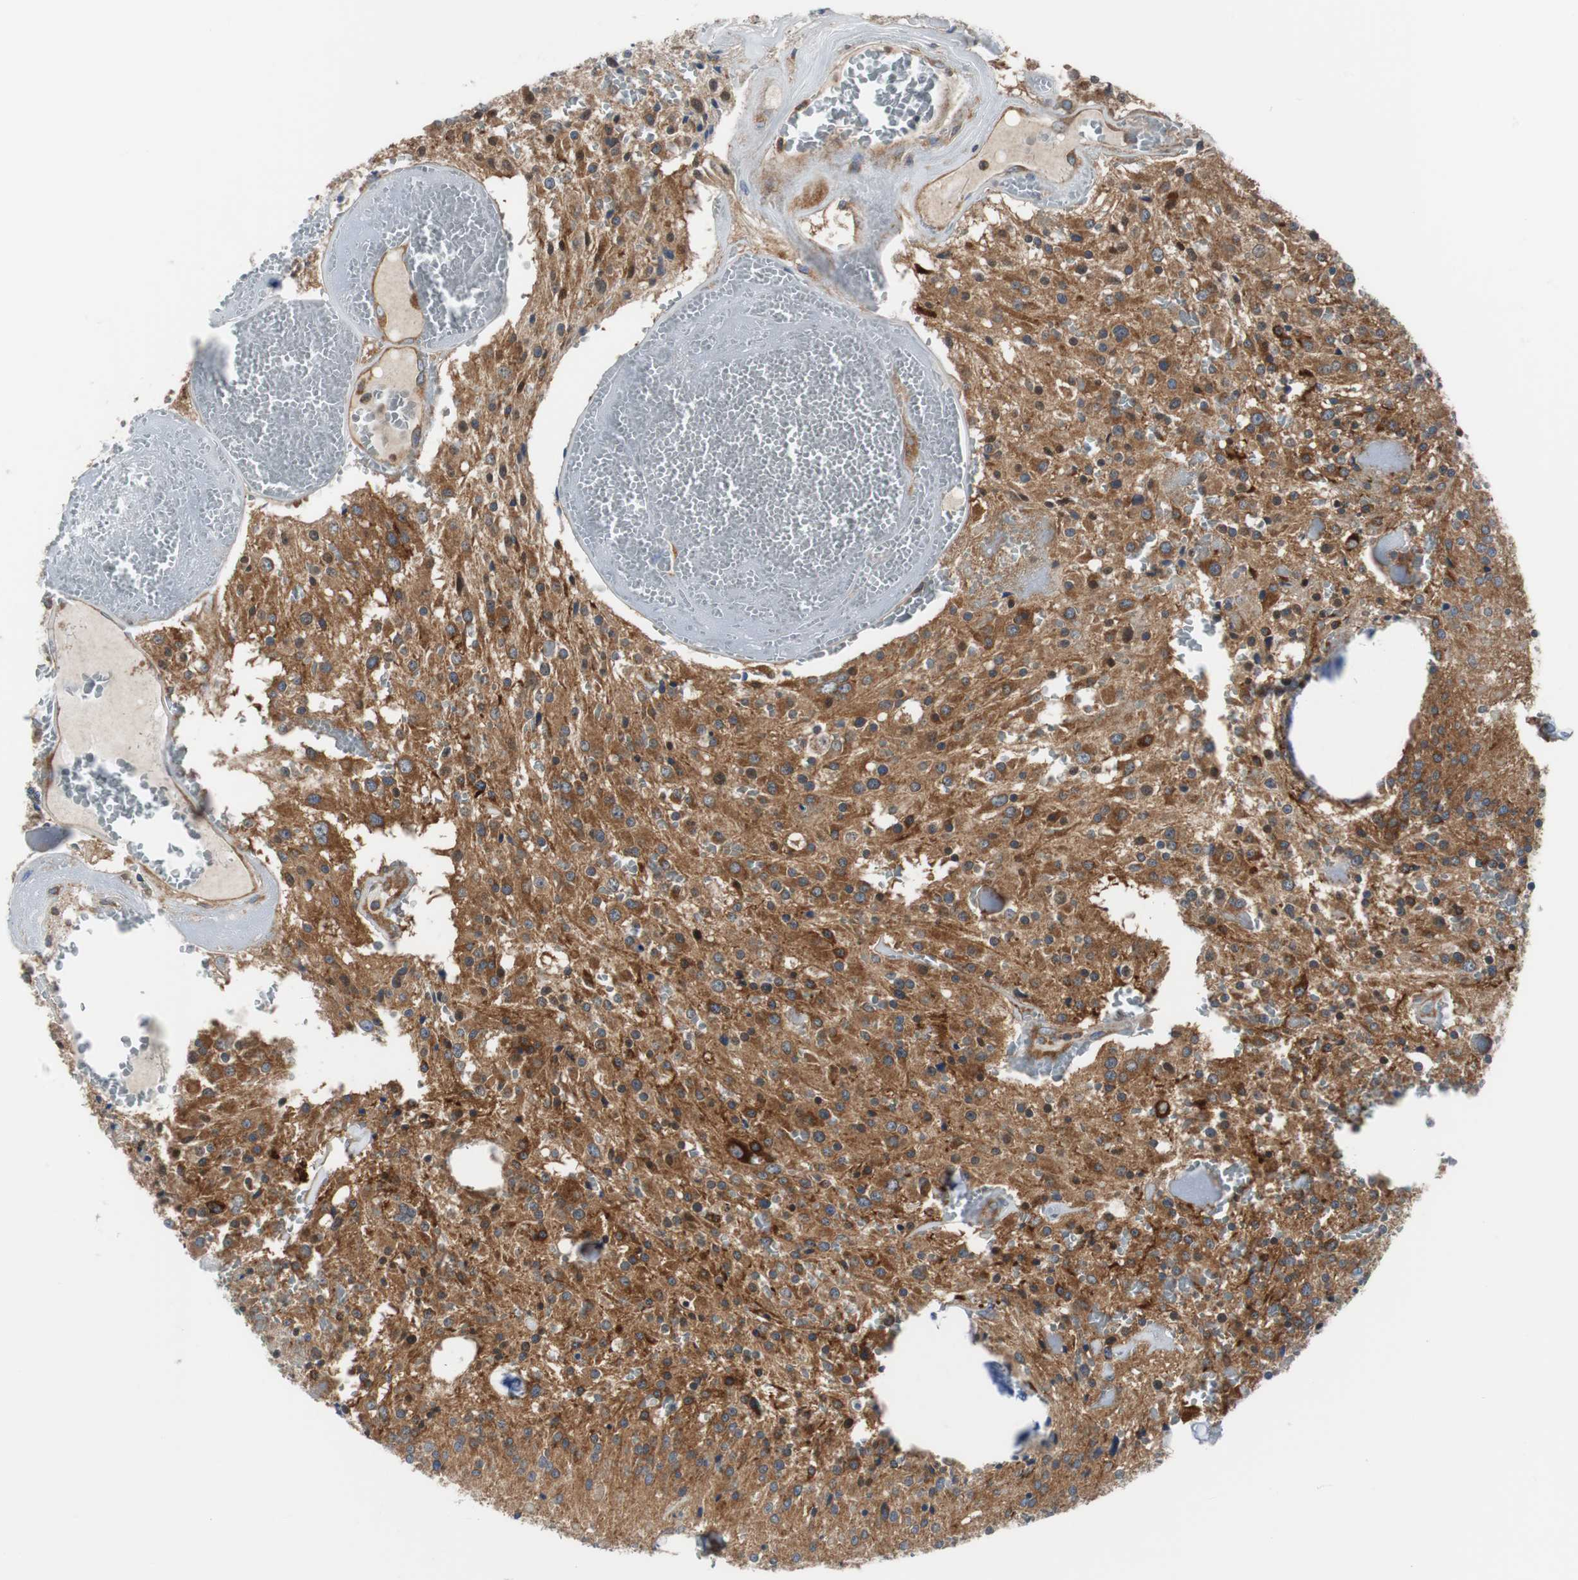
{"staining": {"intensity": "strong", "quantity": ">75%", "location": "cytoplasmic/membranous,nuclear"}, "tissue": "glioma", "cell_type": "Tumor cells", "image_type": "cancer", "snomed": [{"axis": "morphology", "description": "Glioma, malignant, Low grade"}, {"axis": "topography", "description": "Brain"}], "caption": "A brown stain highlights strong cytoplasmic/membranous and nuclear staining of a protein in low-grade glioma (malignant) tumor cells.", "gene": "BRAF", "patient": {"sex": "male", "age": 58}}